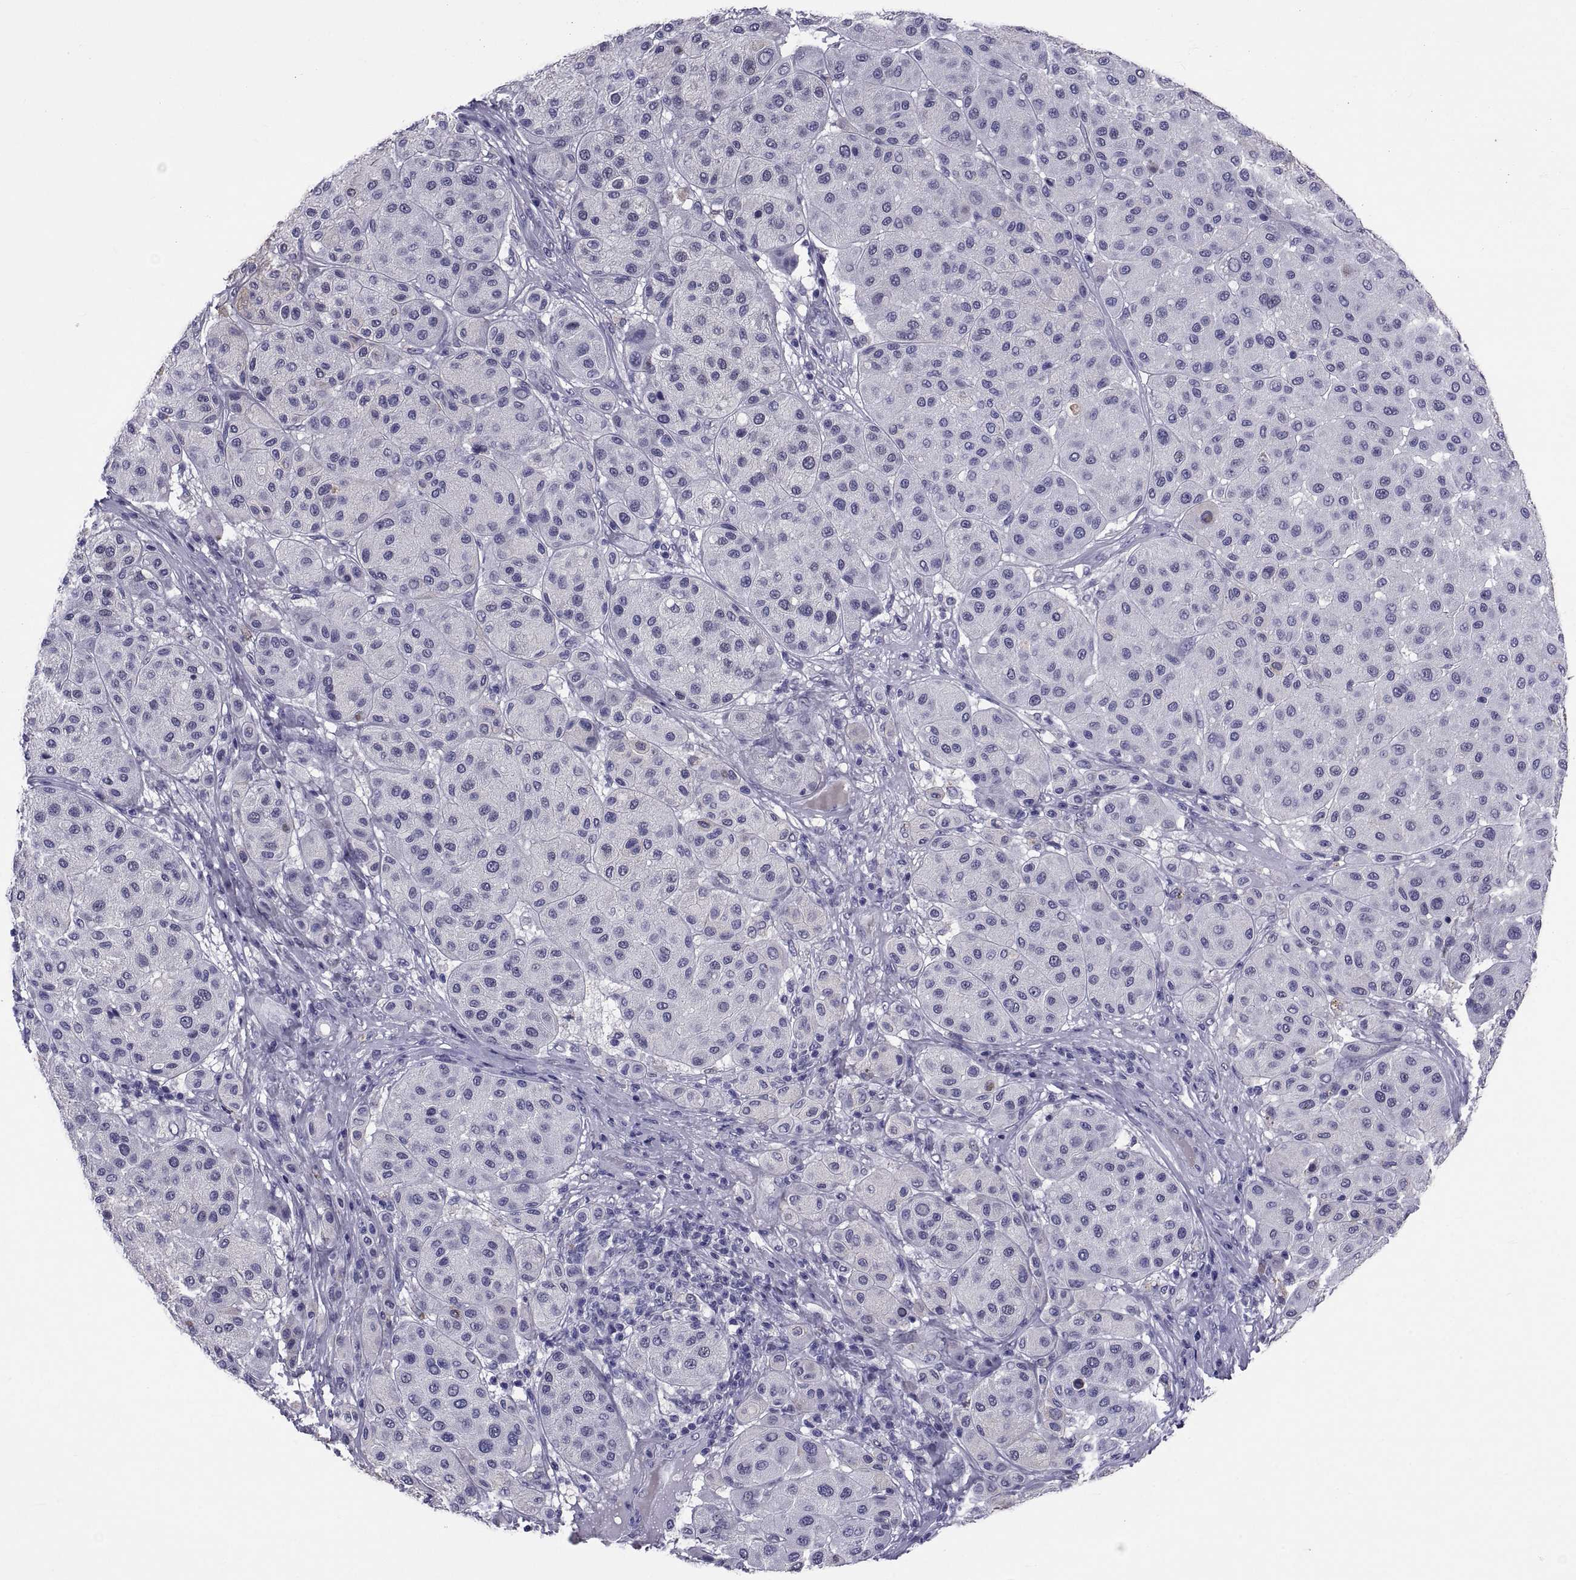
{"staining": {"intensity": "negative", "quantity": "none", "location": "none"}, "tissue": "melanoma", "cell_type": "Tumor cells", "image_type": "cancer", "snomed": [{"axis": "morphology", "description": "Malignant melanoma, Metastatic site"}, {"axis": "topography", "description": "Smooth muscle"}], "caption": "There is no significant expression in tumor cells of melanoma. (DAB immunohistochemistry (IHC) with hematoxylin counter stain).", "gene": "TGFBR3L", "patient": {"sex": "male", "age": 41}}